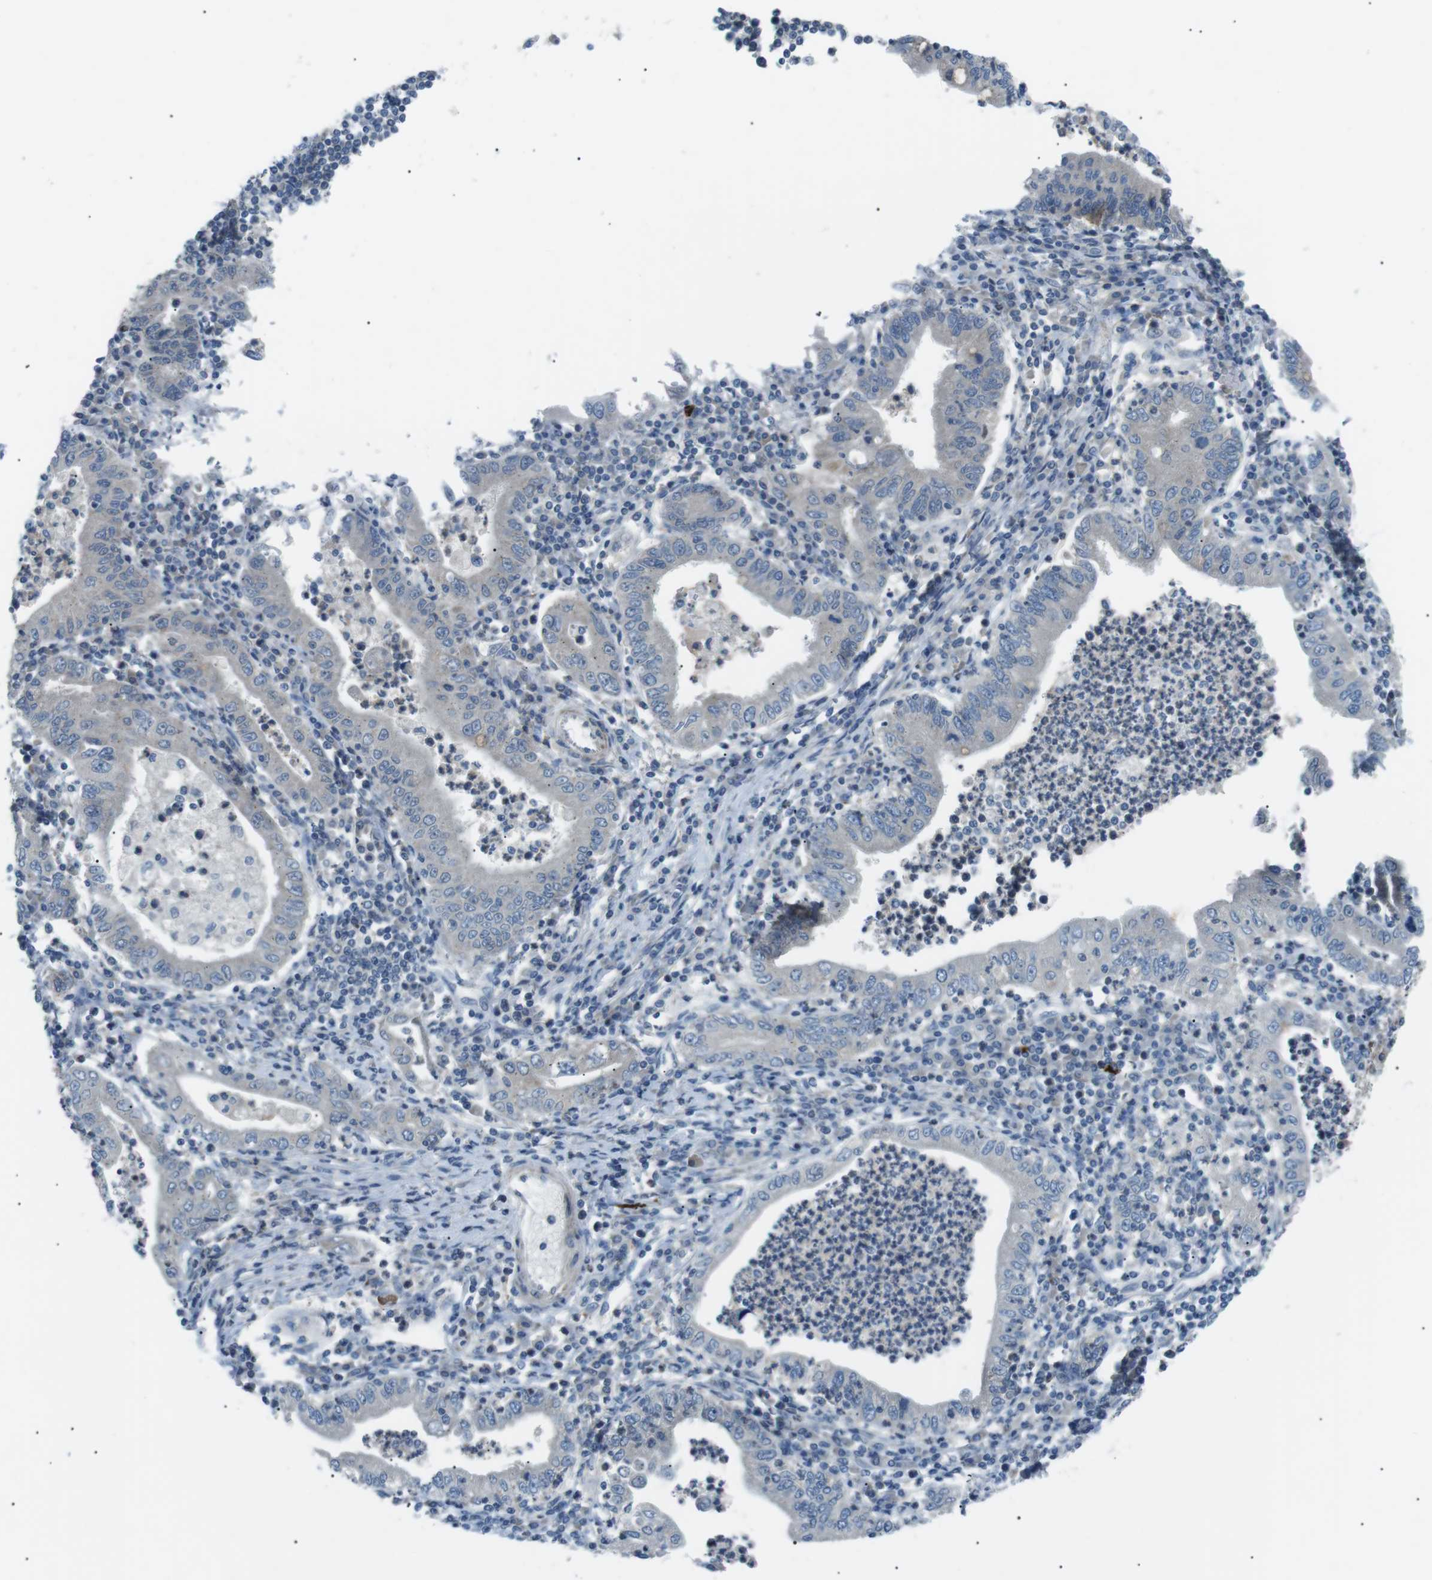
{"staining": {"intensity": "negative", "quantity": "none", "location": "none"}, "tissue": "stomach cancer", "cell_type": "Tumor cells", "image_type": "cancer", "snomed": [{"axis": "morphology", "description": "Normal tissue, NOS"}, {"axis": "morphology", "description": "Adenocarcinoma, NOS"}, {"axis": "topography", "description": "Esophagus"}, {"axis": "topography", "description": "Stomach, upper"}, {"axis": "topography", "description": "Peripheral nerve tissue"}], "caption": "Immunohistochemistry (IHC) of human stomach adenocarcinoma demonstrates no positivity in tumor cells.", "gene": "ARID5B", "patient": {"sex": "male", "age": 62}}